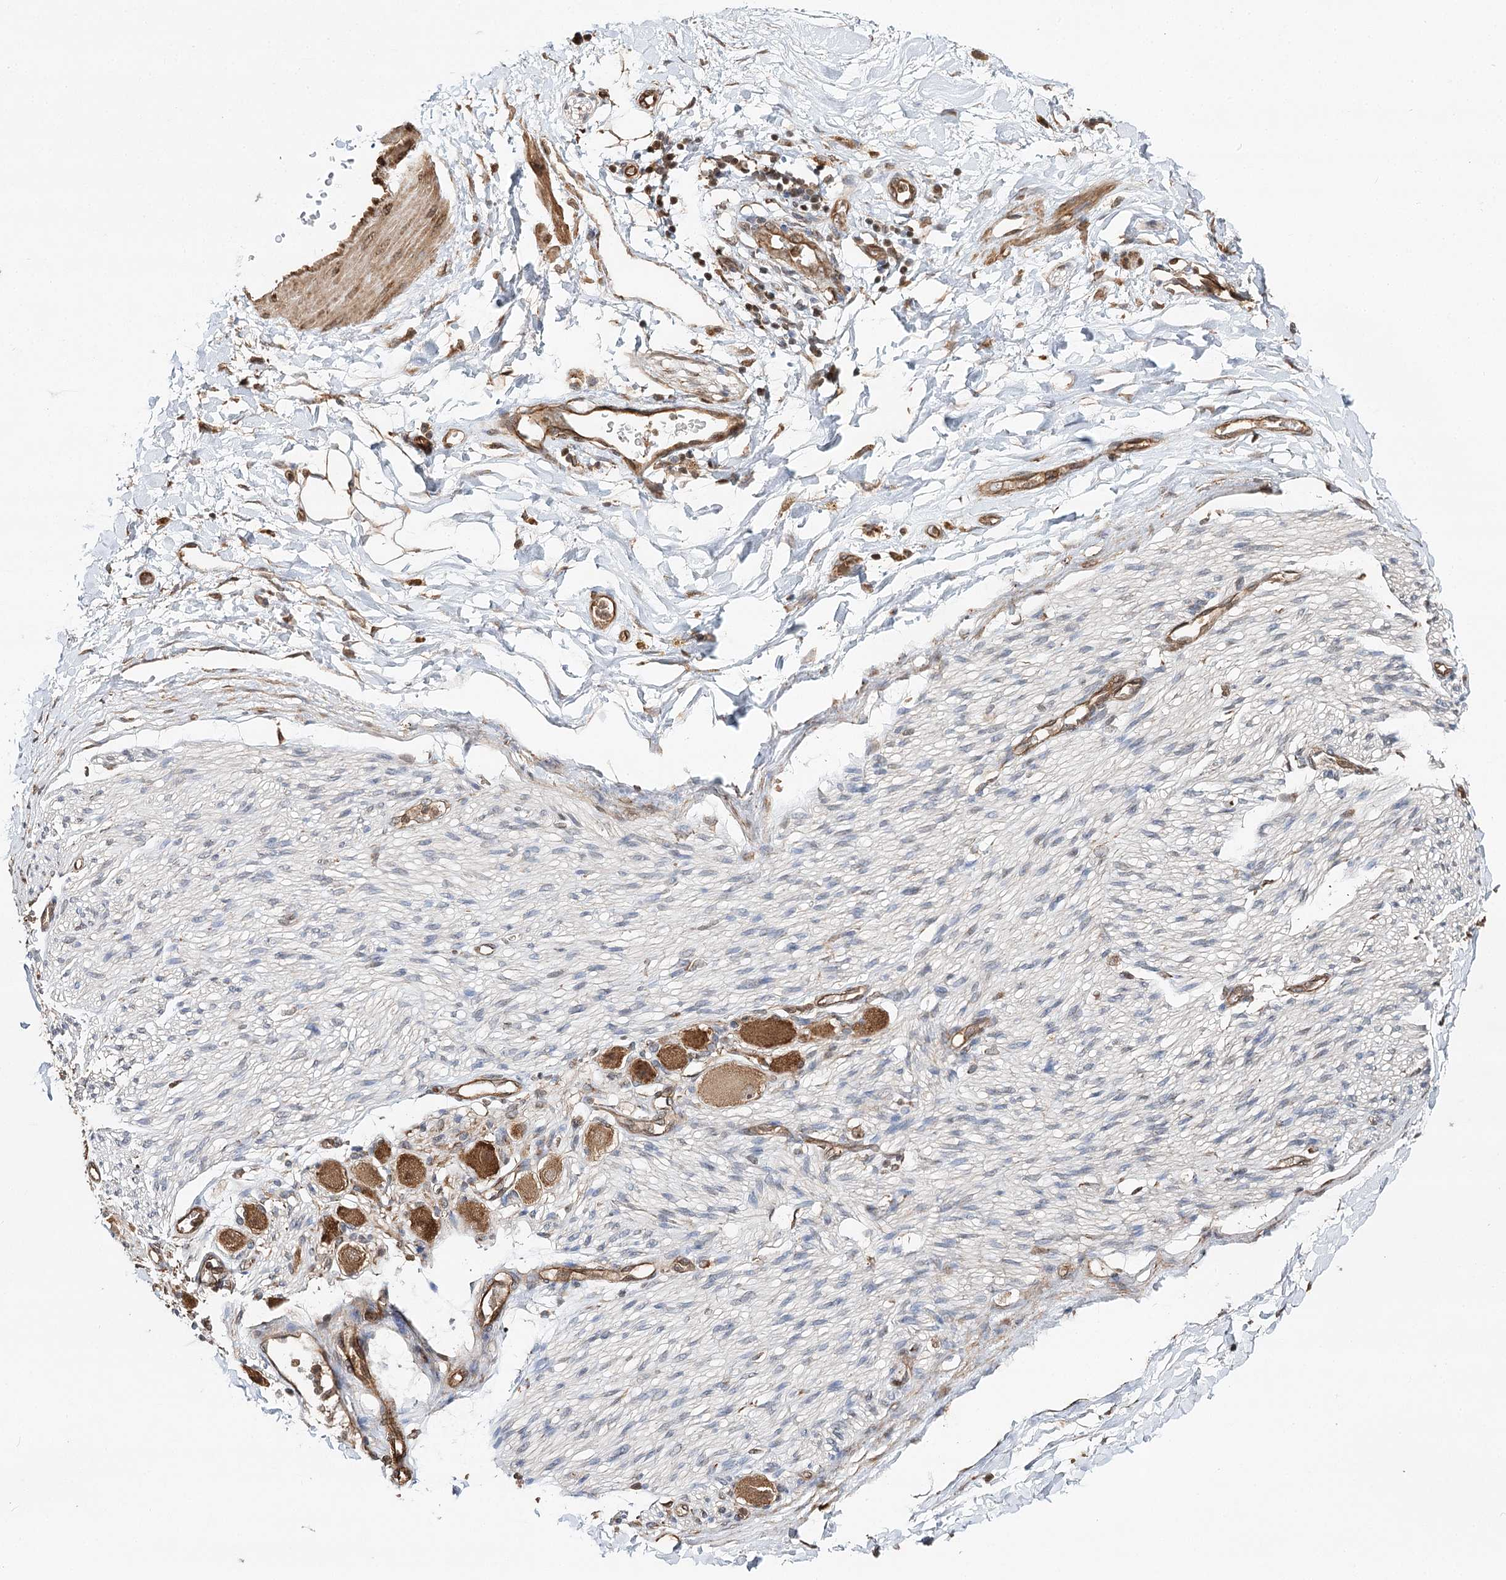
{"staining": {"intensity": "moderate", "quantity": "25%-75%", "location": "cytoplasmic/membranous"}, "tissue": "adipose tissue", "cell_type": "Adipocytes", "image_type": "normal", "snomed": [{"axis": "morphology", "description": "Normal tissue, NOS"}, {"axis": "topography", "description": "Kidney"}, {"axis": "topography", "description": "Peripheral nerve tissue"}], "caption": "Adipocytes show moderate cytoplasmic/membranous staining in about 25%-75% of cells in normal adipose tissue.", "gene": "DNAJB14", "patient": {"sex": "male", "age": 7}}